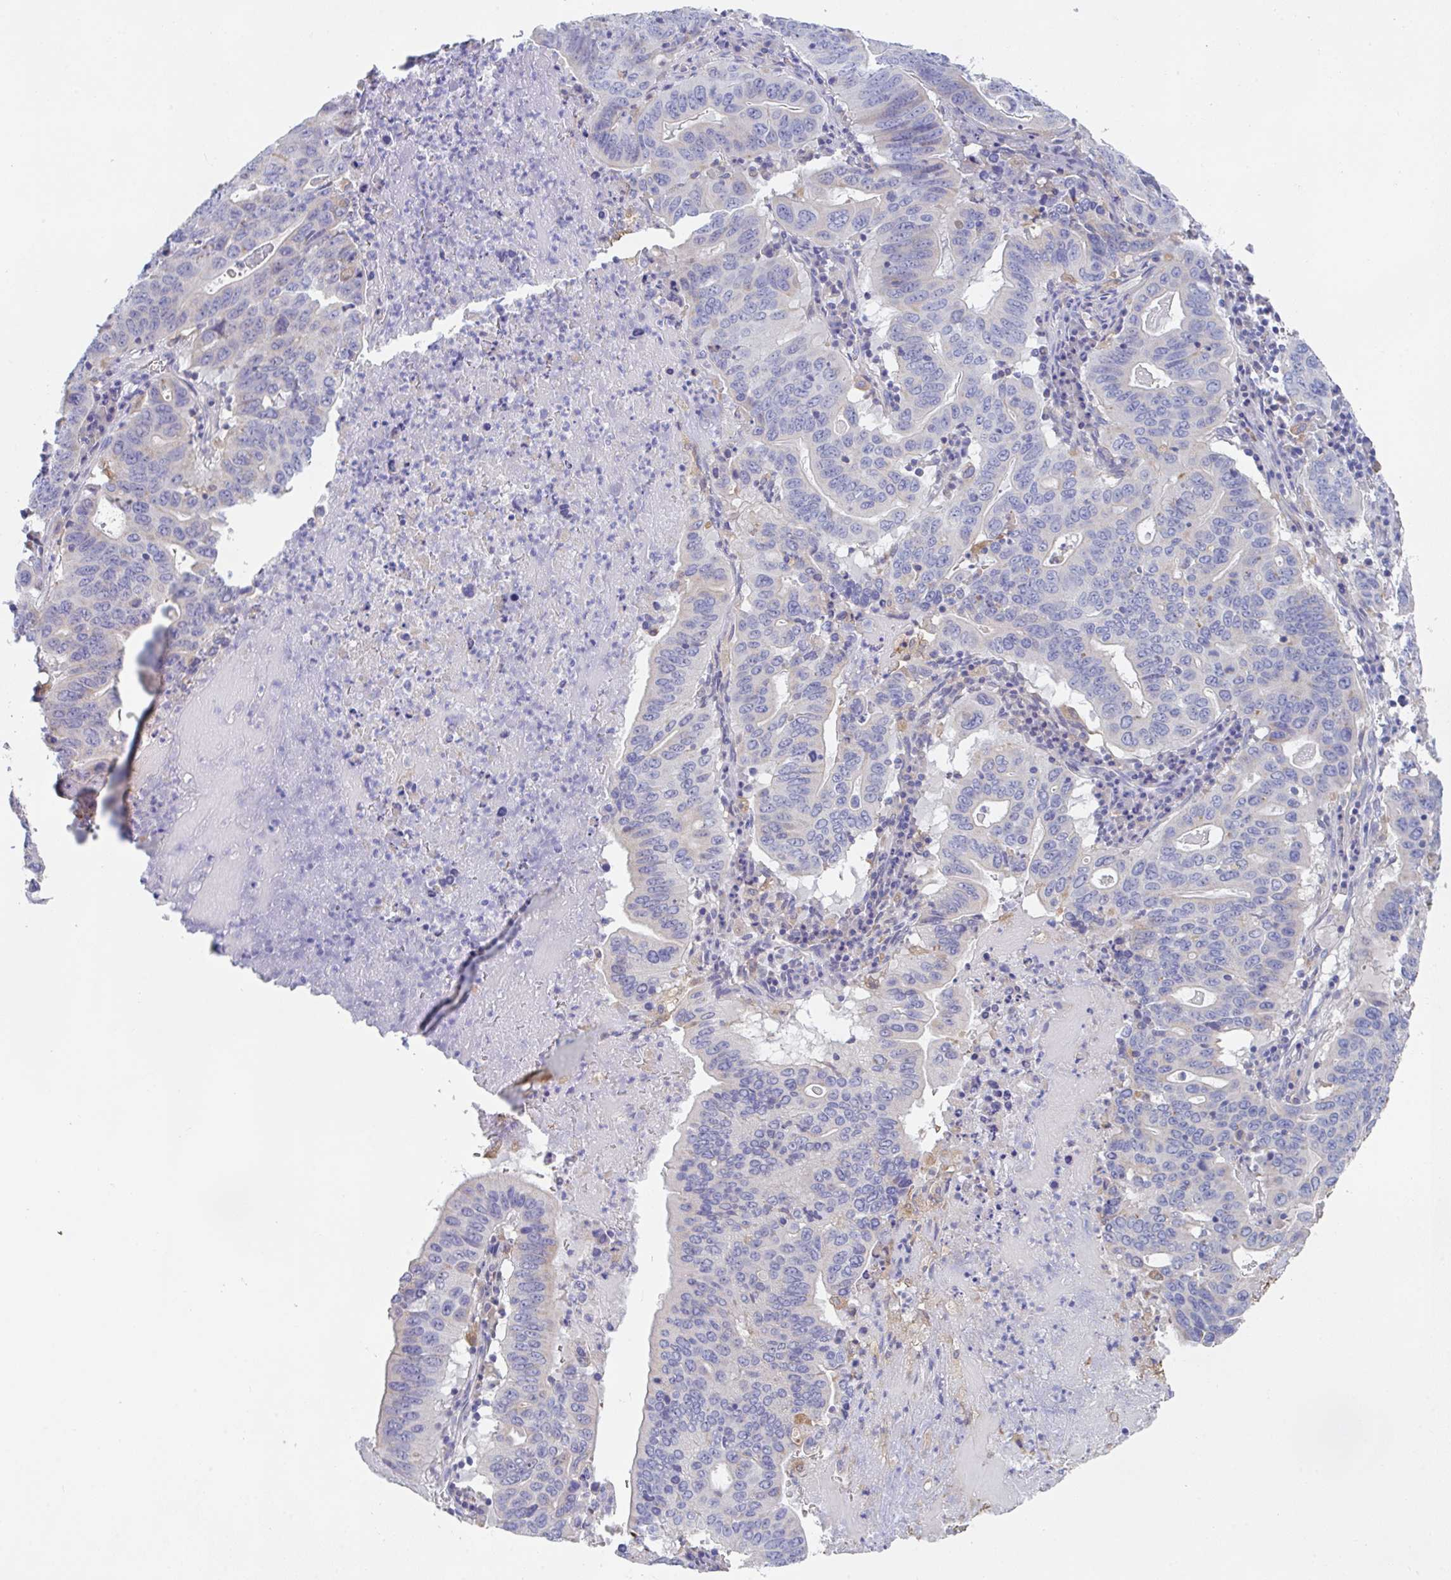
{"staining": {"intensity": "negative", "quantity": "none", "location": "none"}, "tissue": "lung cancer", "cell_type": "Tumor cells", "image_type": "cancer", "snomed": [{"axis": "morphology", "description": "Adenocarcinoma, NOS"}, {"axis": "topography", "description": "Lung"}], "caption": "Tumor cells are negative for brown protein staining in lung adenocarcinoma.", "gene": "TFAP2C", "patient": {"sex": "female", "age": 60}}